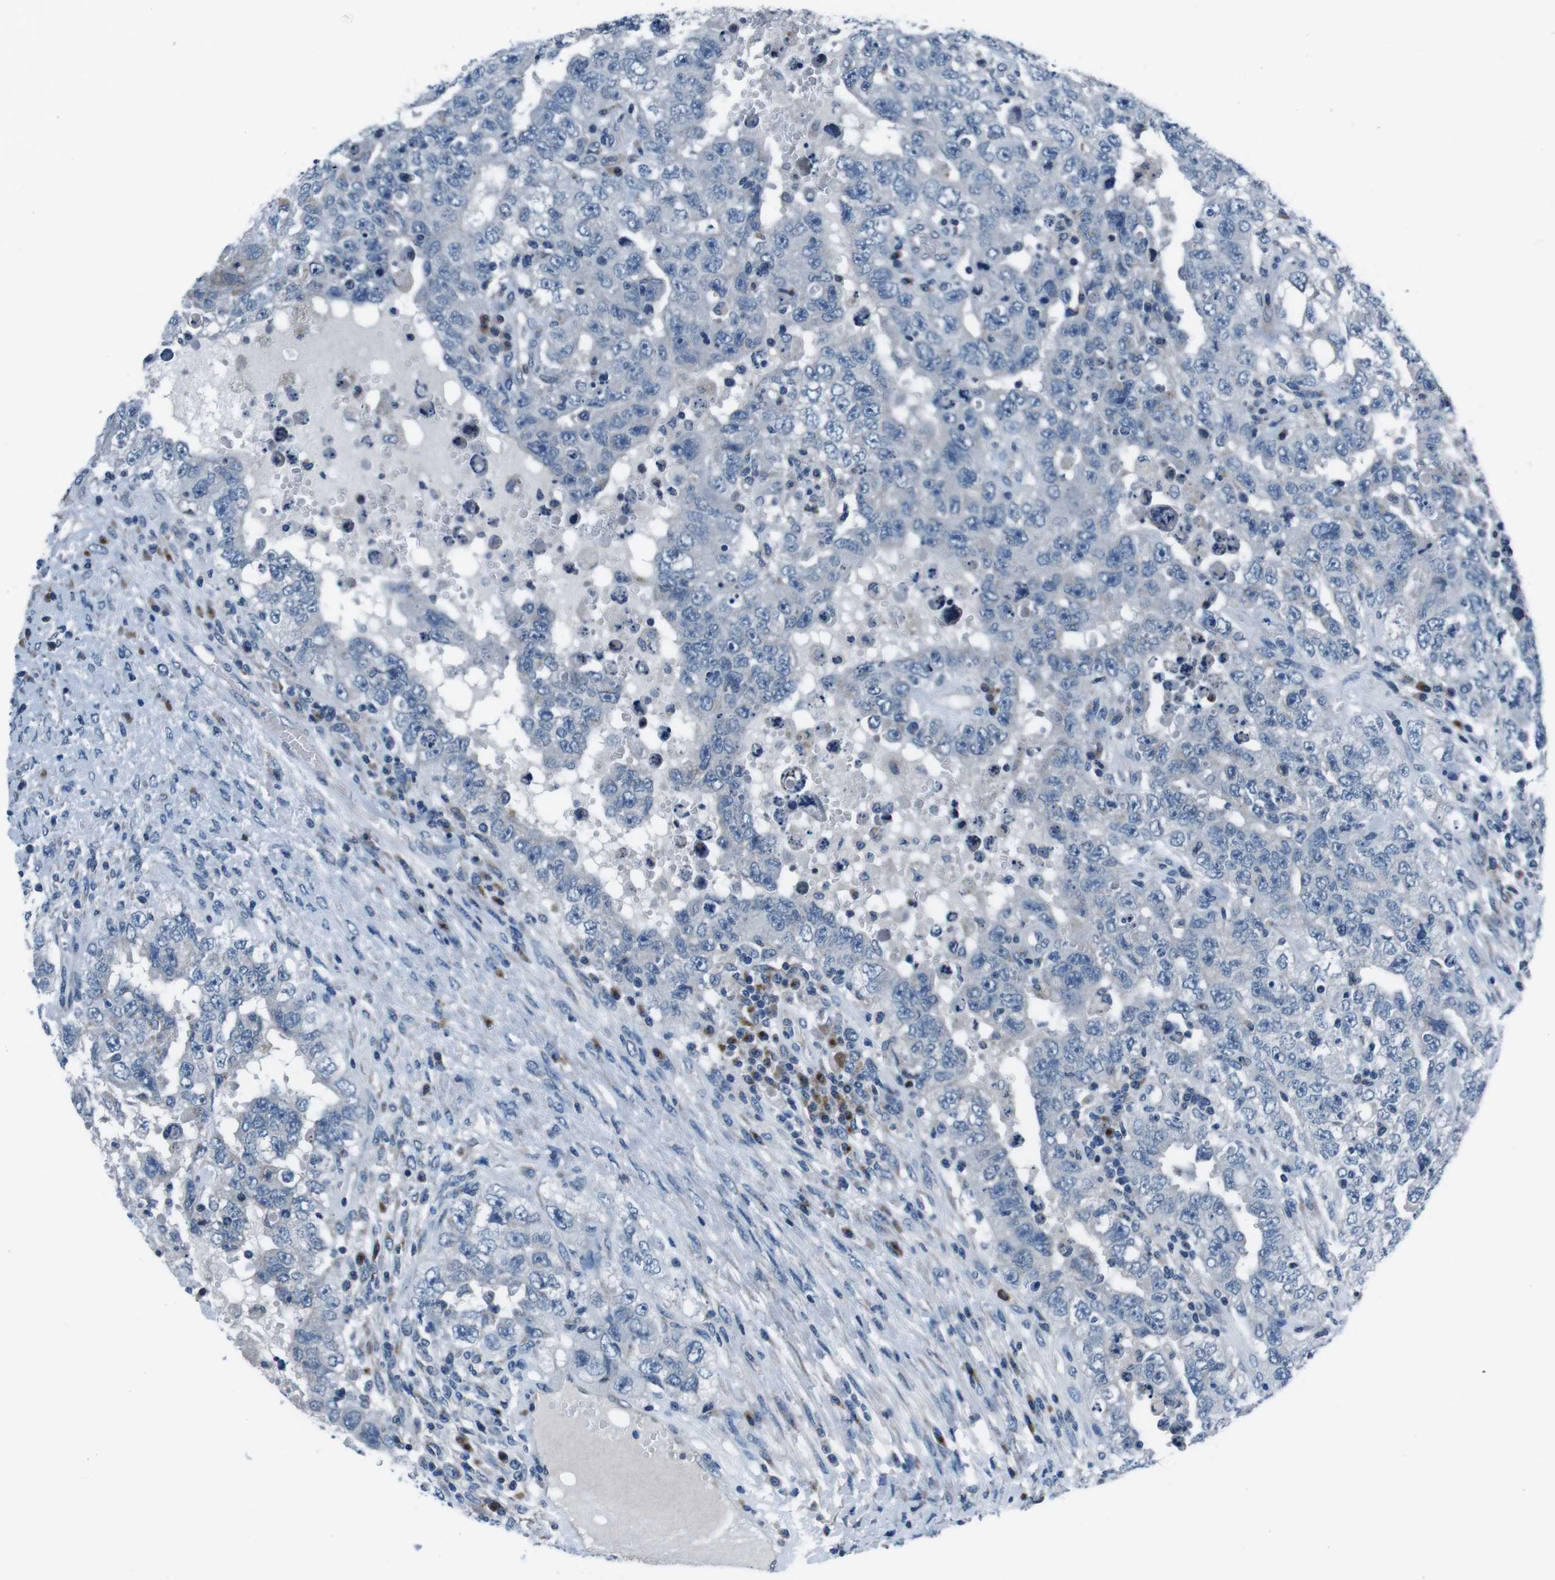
{"staining": {"intensity": "negative", "quantity": "none", "location": "none"}, "tissue": "testis cancer", "cell_type": "Tumor cells", "image_type": "cancer", "snomed": [{"axis": "morphology", "description": "Carcinoma, Embryonal, NOS"}, {"axis": "topography", "description": "Testis"}], "caption": "This is a photomicrograph of immunohistochemistry staining of testis embryonal carcinoma, which shows no positivity in tumor cells. (Immunohistochemistry, brightfield microscopy, high magnification).", "gene": "NUCB2", "patient": {"sex": "male", "age": 26}}